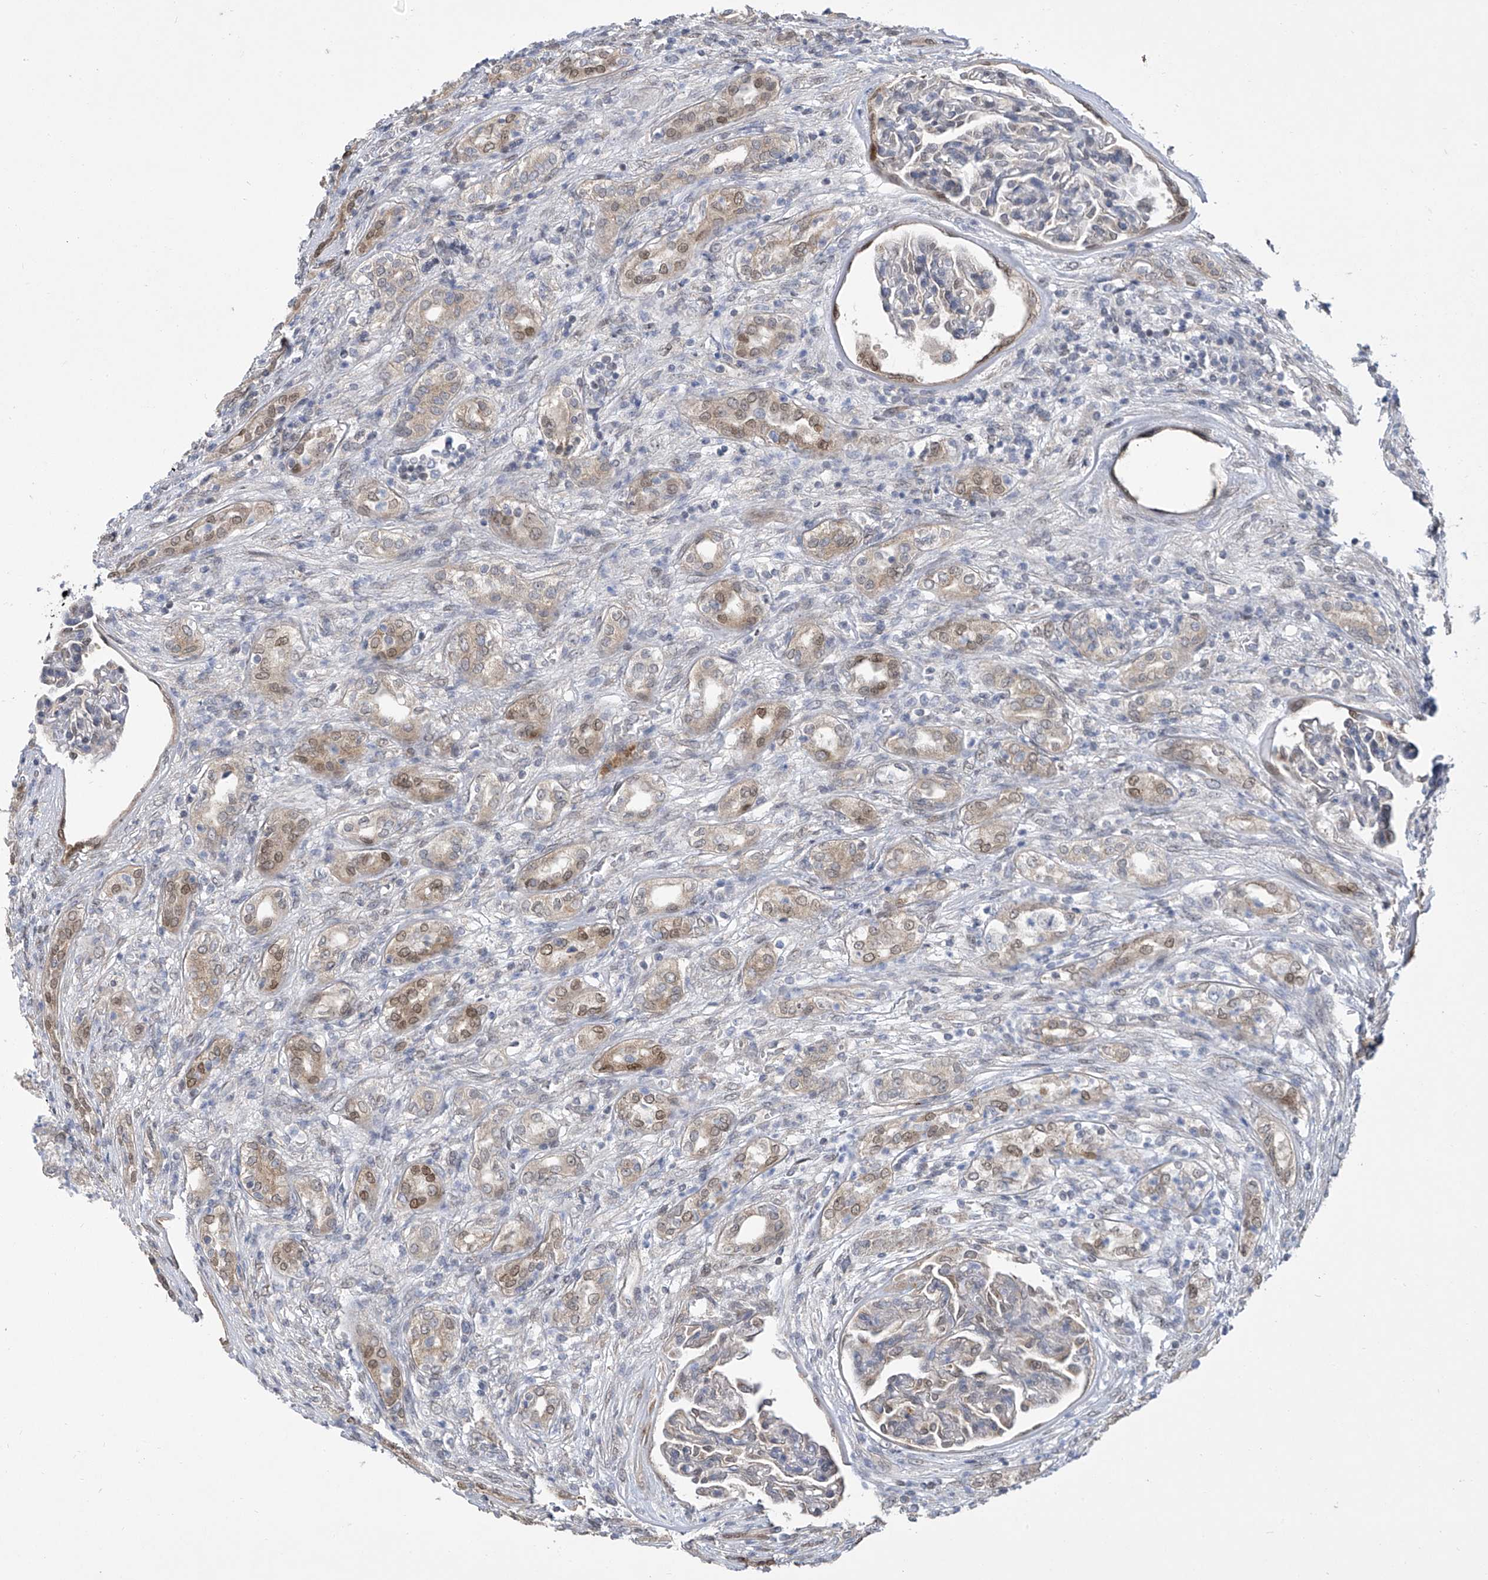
{"staining": {"intensity": "weak", "quantity": "25%-75%", "location": "cytoplasmic/membranous,nuclear"}, "tissue": "renal cancer", "cell_type": "Tumor cells", "image_type": "cancer", "snomed": [{"axis": "morphology", "description": "Adenocarcinoma, NOS"}, {"axis": "topography", "description": "Kidney"}], "caption": "This photomicrograph exhibits adenocarcinoma (renal) stained with immunohistochemistry (IHC) to label a protein in brown. The cytoplasmic/membranous and nuclear of tumor cells show weak positivity for the protein. Nuclei are counter-stained blue.", "gene": "CETN2", "patient": {"sex": "female", "age": 54}}